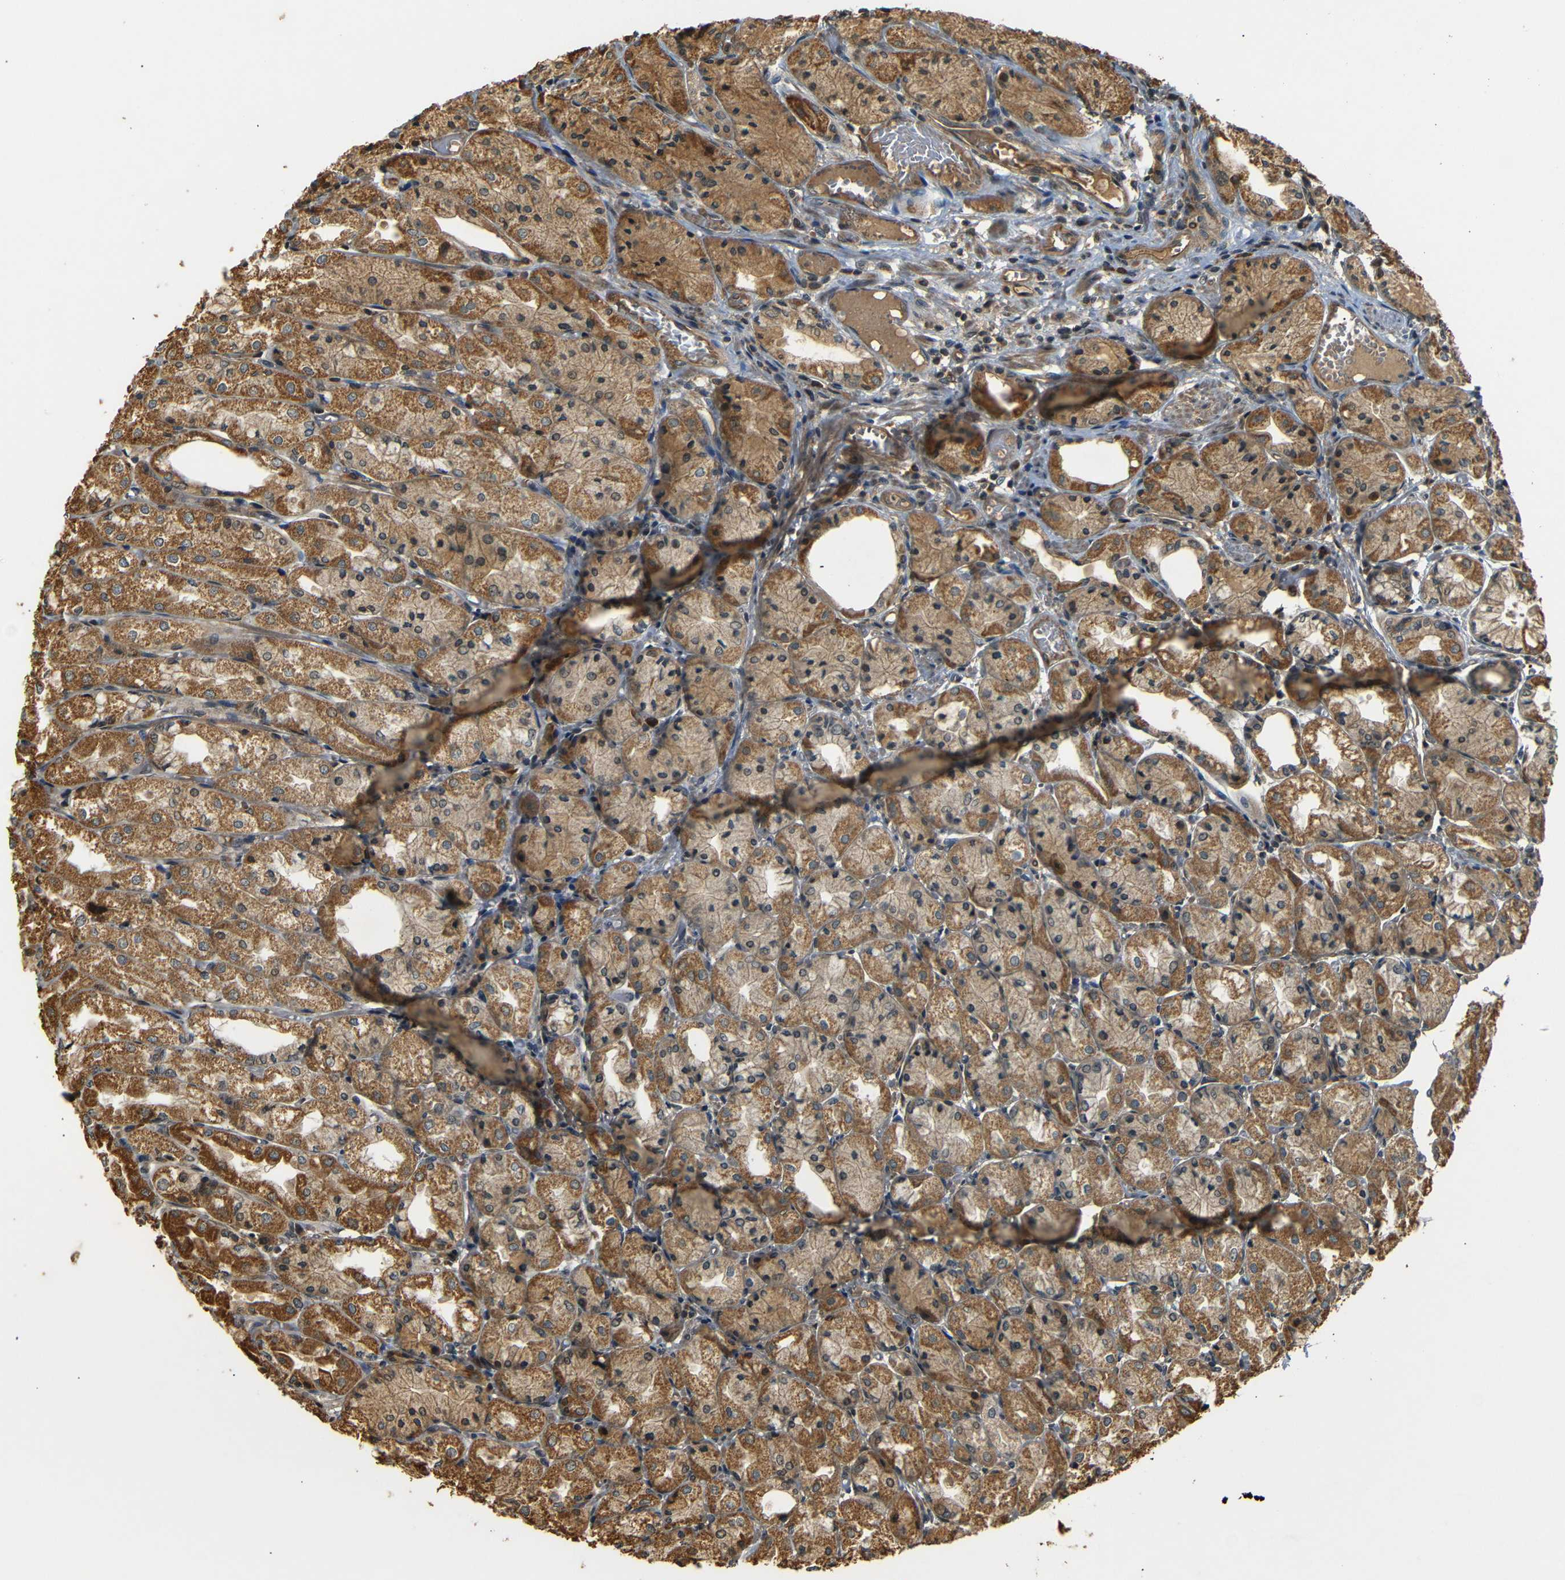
{"staining": {"intensity": "moderate", "quantity": ">75%", "location": "cytoplasmic/membranous"}, "tissue": "stomach", "cell_type": "Glandular cells", "image_type": "normal", "snomed": [{"axis": "morphology", "description": "Normal tissue, NOS"}, {"axis": "topography", "description": "Stomach, upper"}], "caption": "Protein expression analysis of benign human stomach reveals moderate cytoplasmic/membranous expression in about >75% of glandular cells. (Stains: DAB (3,3'-diaminobenzidine) in brown, nuclei in blue, Microscopy: brightfield microscopy at high magnification).", "gene": "TANK", "patient": {"sex": "male", "age": 72}}